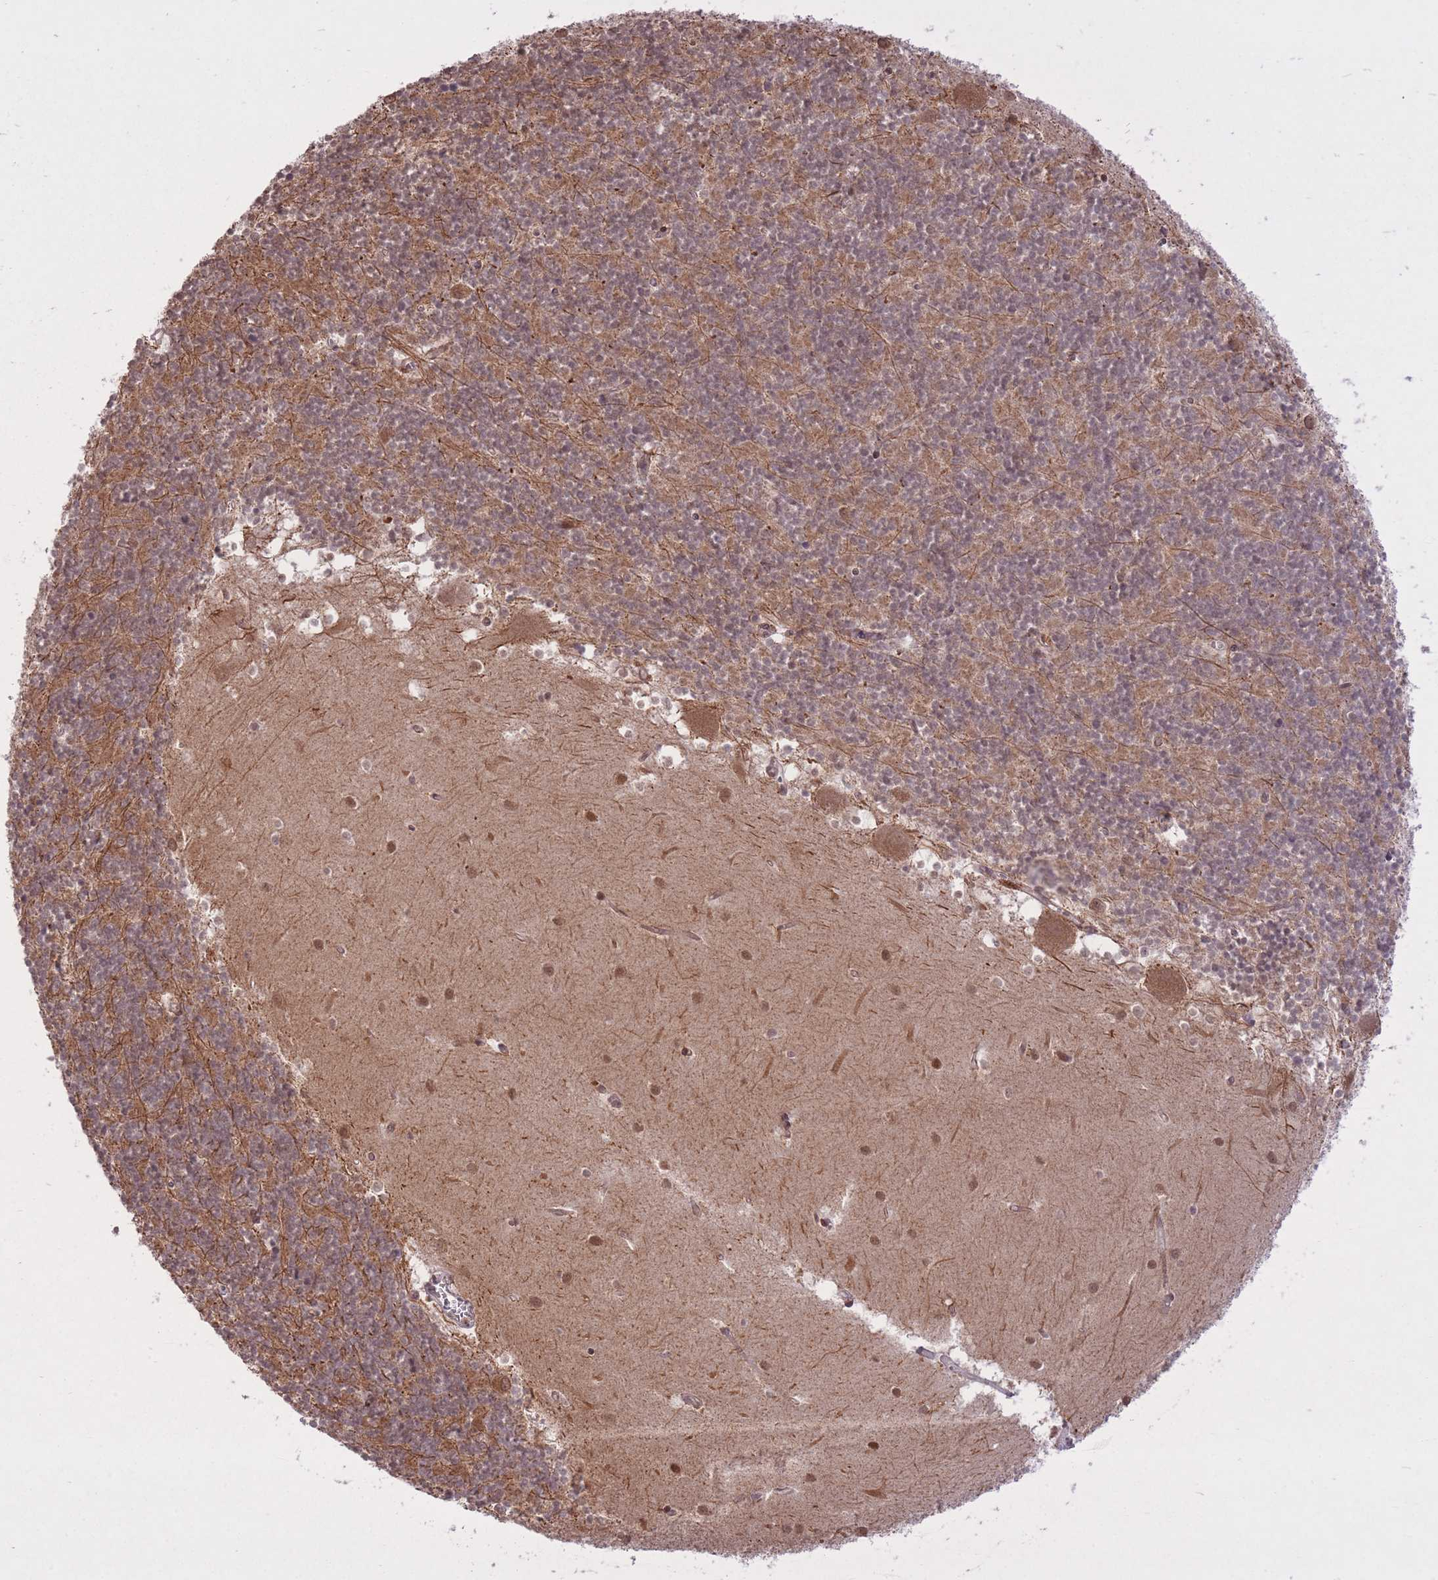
{"staining": {"intensity": "moderate", "quantity": "25%-75%", "location": "cytoplasmic/membranous"}, "tissue": "cerebellum", "cell_type": "Cells in granular layer", "image_type": "normal", "snomed": [{"axis": "morphology", "description": "Normal tissue, NOS"}, {"axis": "topography", "description": "Cerebellum"}], "caption": "A medium amount of moderate cytoplasmic/membranous expression is appreciated in approximately 25%-75% of cells in granular layer in normal cerebellum. (brown staining indicates protein expression, while blue staining denotes nuclei).", "gene": "ZNF391", "patient": {"sex": "male", "age": 54}}